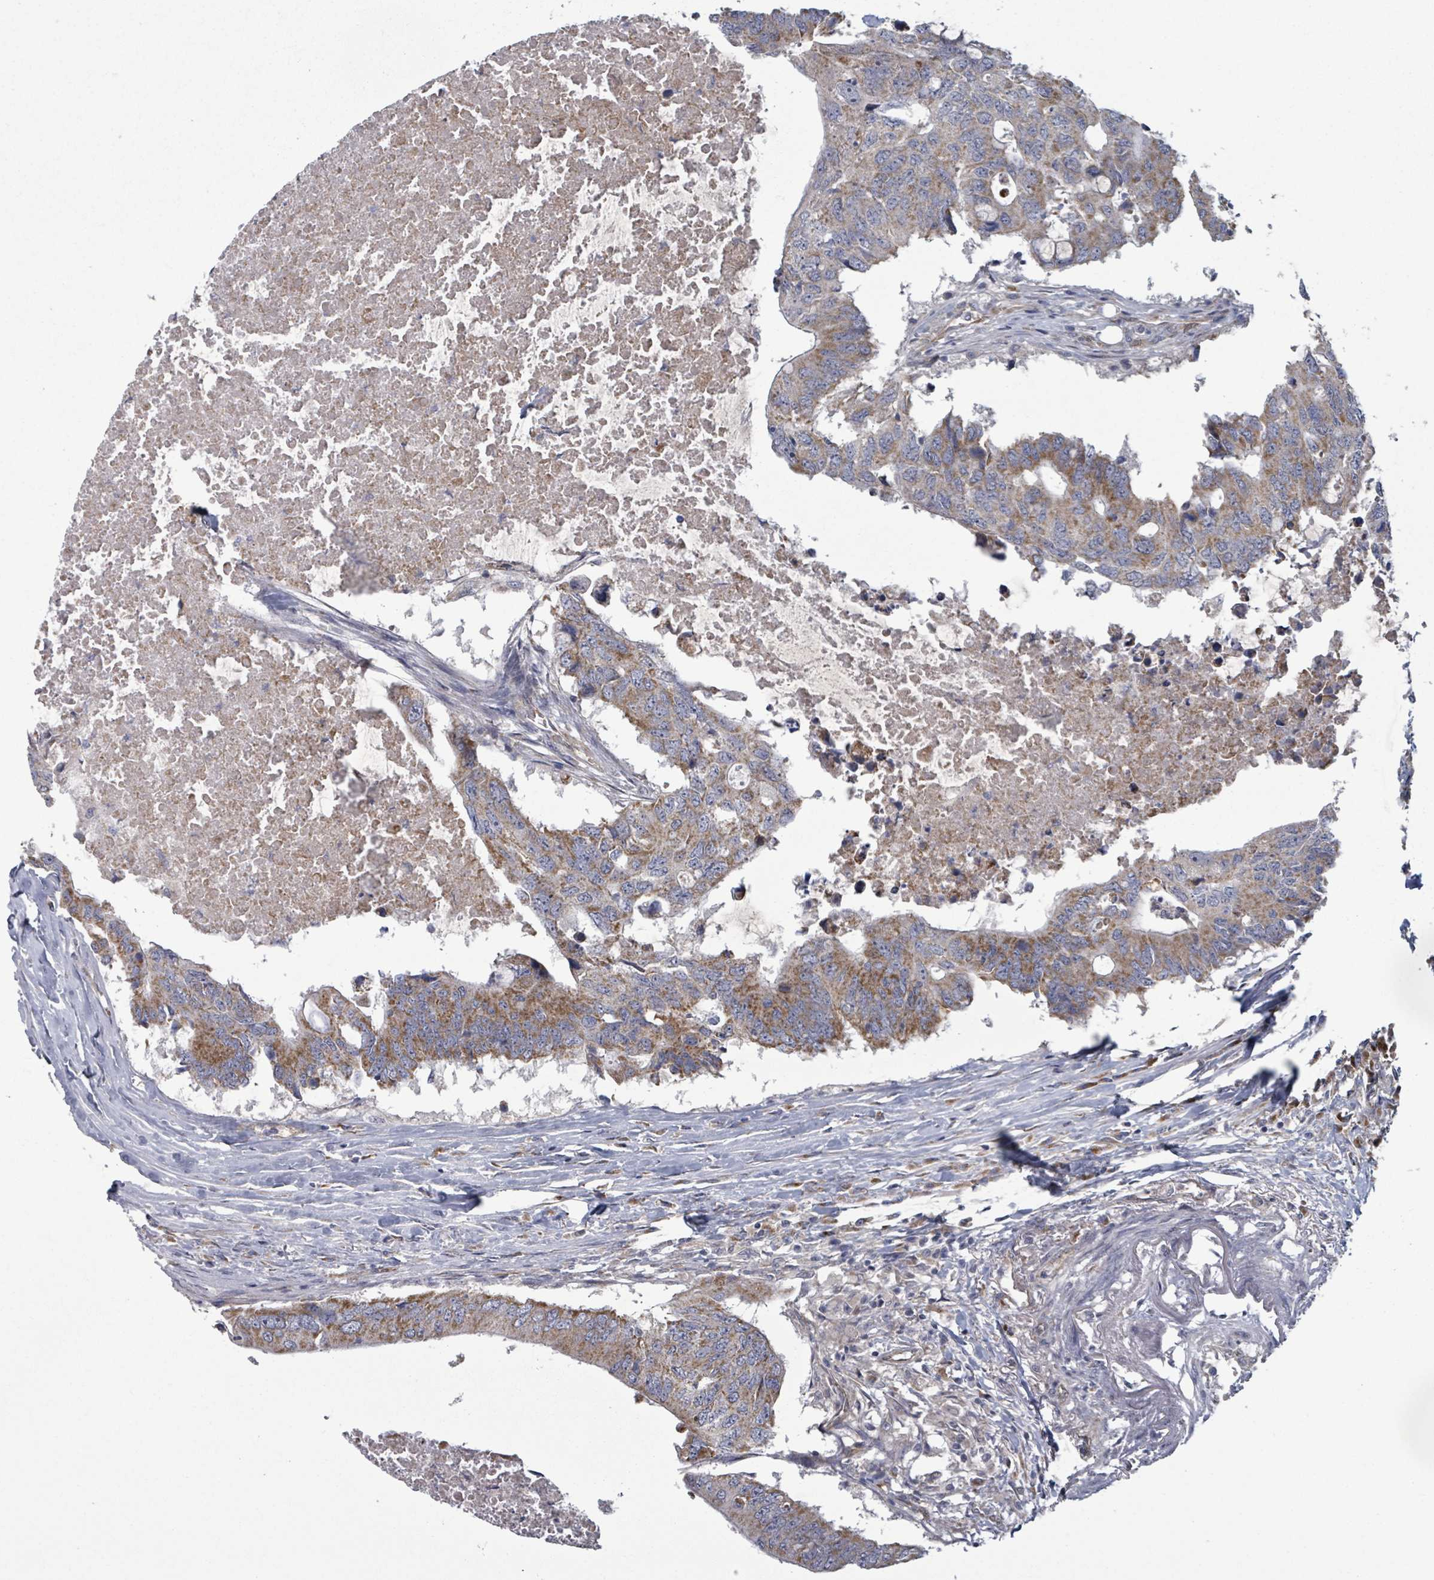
{"staining": {"intensity": "moderate", "quantity": ">75%", "location": "cytoplasmic/membranous"}, "tissue": "colorectal cancer", "cell_type": "Tumor cells", "image_type": "cancer", "snomed": [{"axis": "morphology", "description": "Adenocarcinoma, NOS"}, {"axis": "topography", "description": "Colon"}], "caption": "Immunohistochemistry (IHC) (DAB) staining of human colorectal adenocarcinoma exhibits moderate cytoplasmic/membranous protein expression in approximately >75% of tumor cells.", "gene": "FKBP1A", "patient": {"sex": "male", "age": 71}}